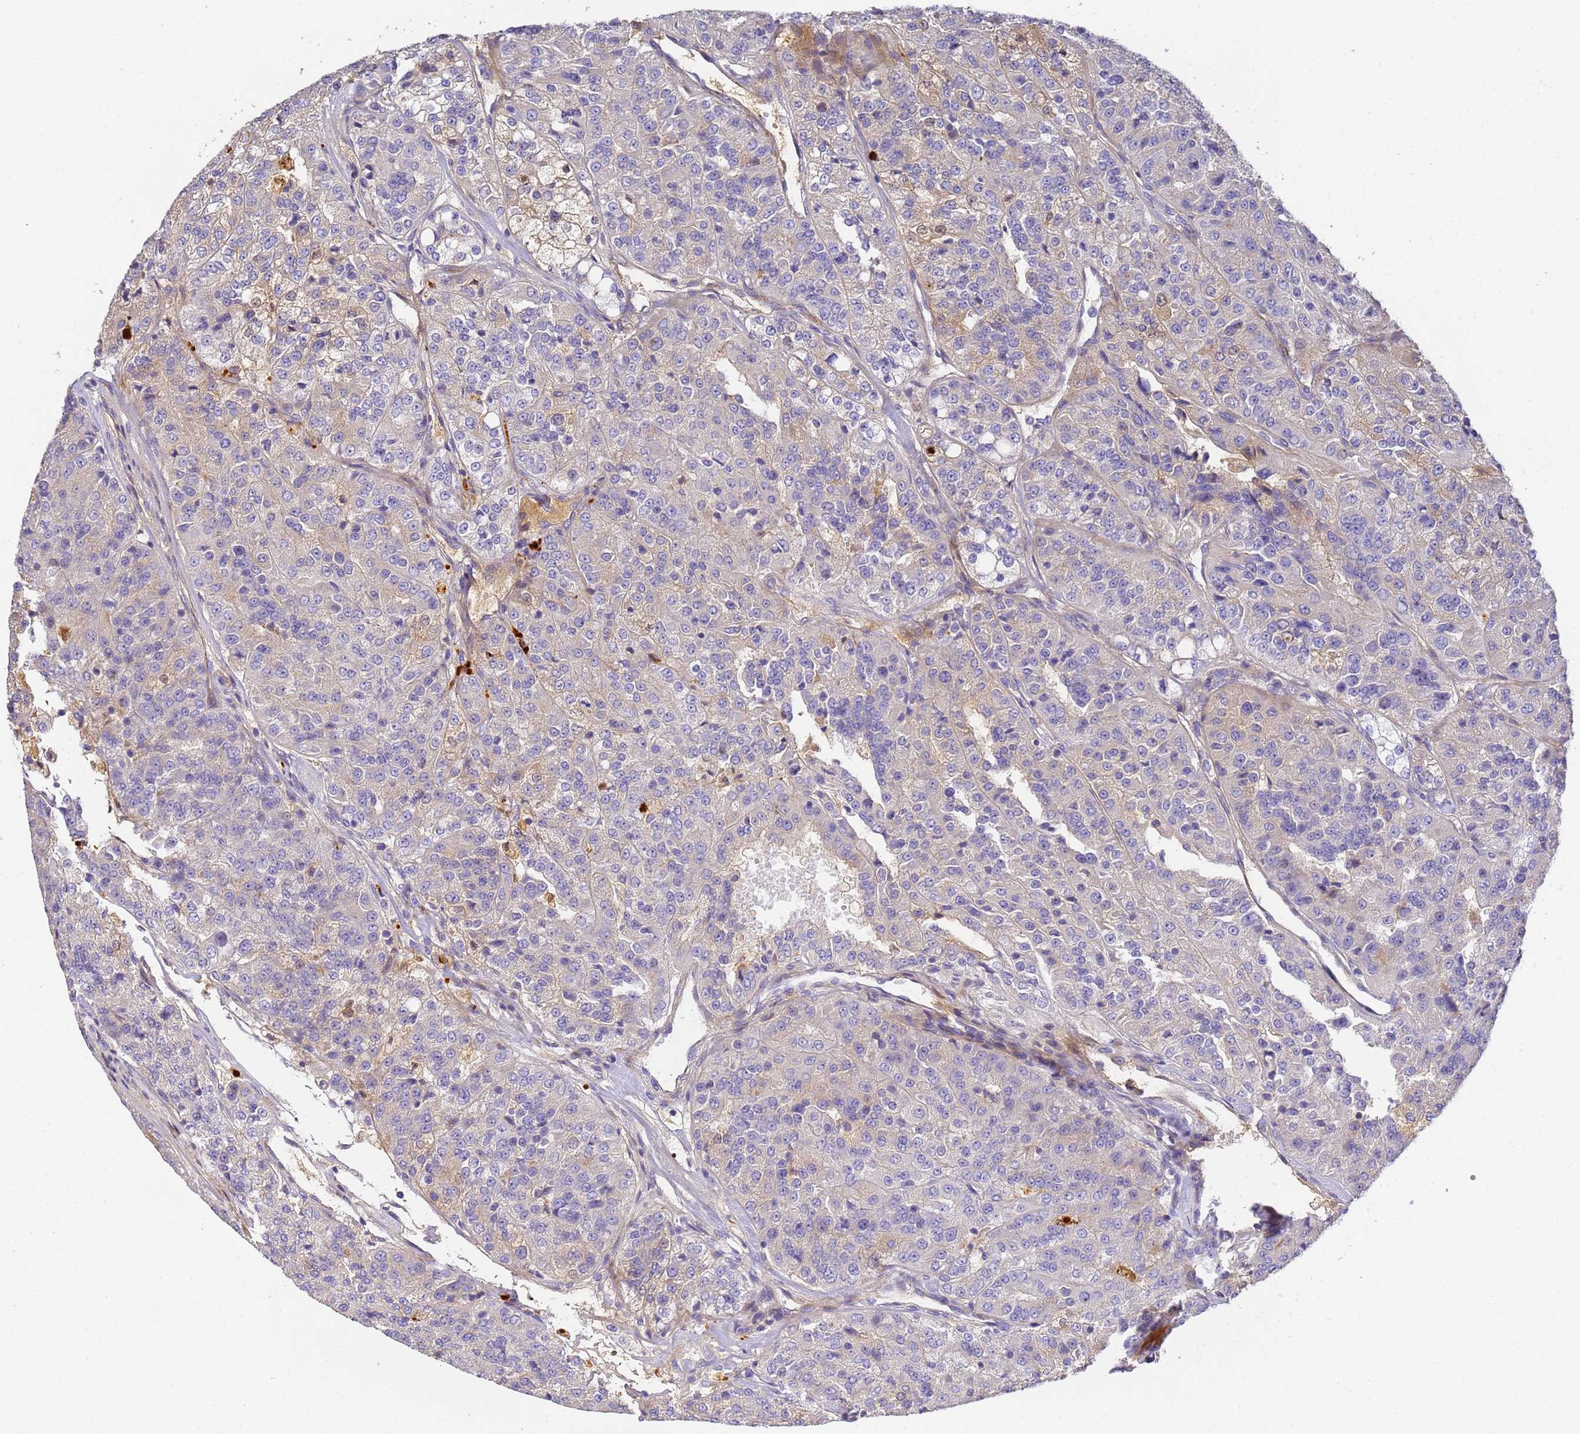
{"staining": {"intensity": "weak", "quantity": "<25%", "location": "cytoplasmic/membranous"}, "tissue": "renal cancer", "cell_type": "Tumor cells", "image_type": "cancer", "snomed": [{"axis": "morphology", "description": "Adenocarcinoma, NOS"}, {"axis": "topography", "description": "Kidney"}], "caption": "IHC micrograph of human renal cancer (adenocarcinoma) stained for a protein (brown), which displays no positivity in tumor cells.", "gene": "CFH", "patient": {"sex": "female", "age": 63}}